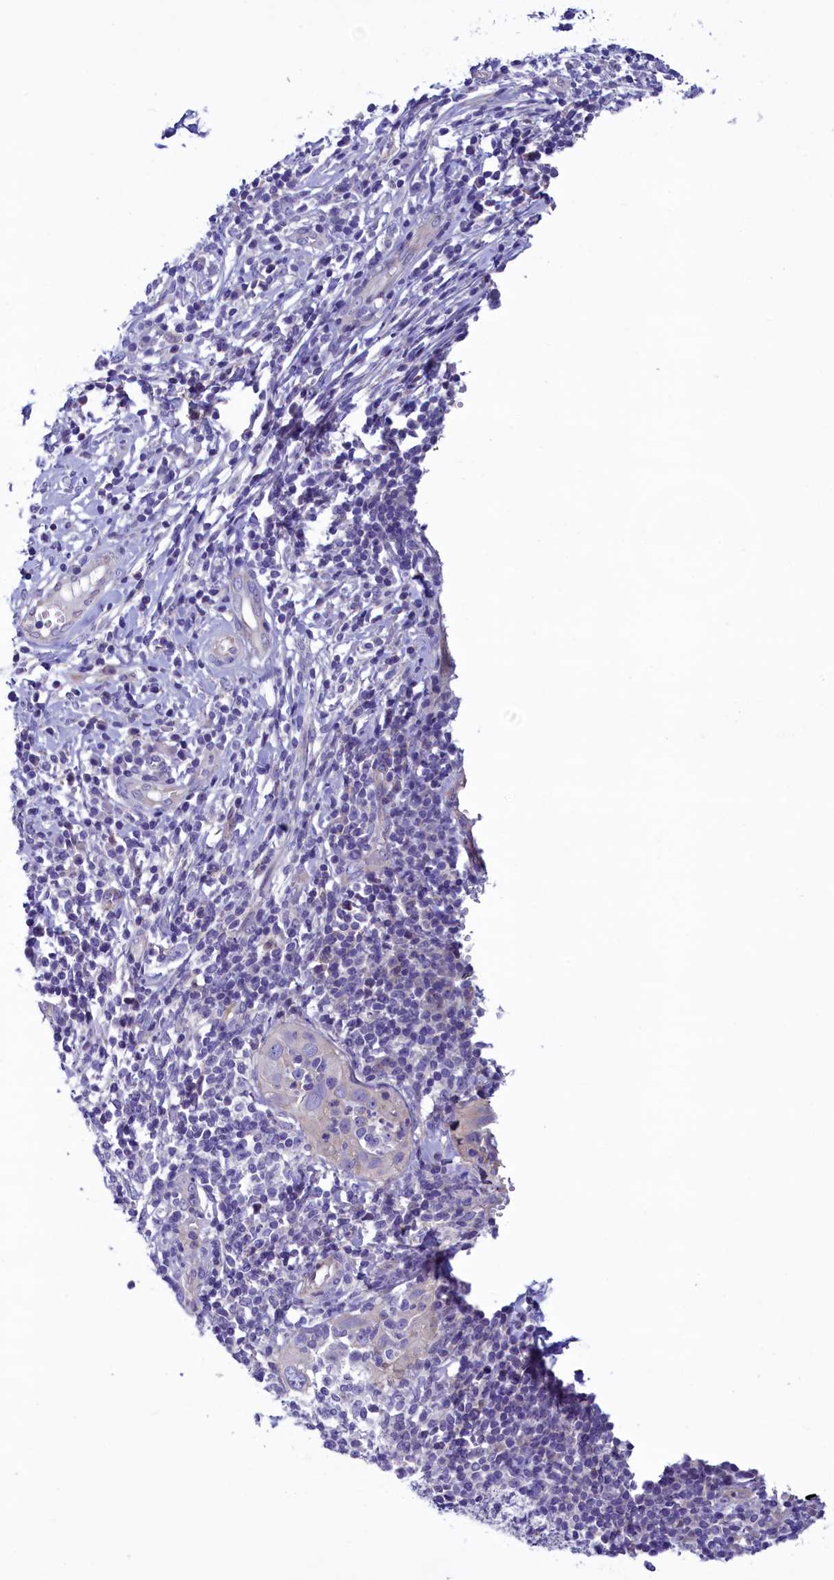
{"staining": {"intensity": "negative", "quantity": "none", "location": "none"}, "tissue": "cervical cancer", "cell_type": "Tumor cells", "image_type": "cancer", "snomed": [{"axis": "morphology", "description": "Squamous cell carcinoma, NOS"}, {"axis": "topography", "description": "Cervix"}], "caption": "This is an IHC photomicrograph of squamous cell carcinoma (cervical). There is no positivity in tumor cells.", "gene": "KRBOX5", "patient": {"sex": "female", "age": 31}}